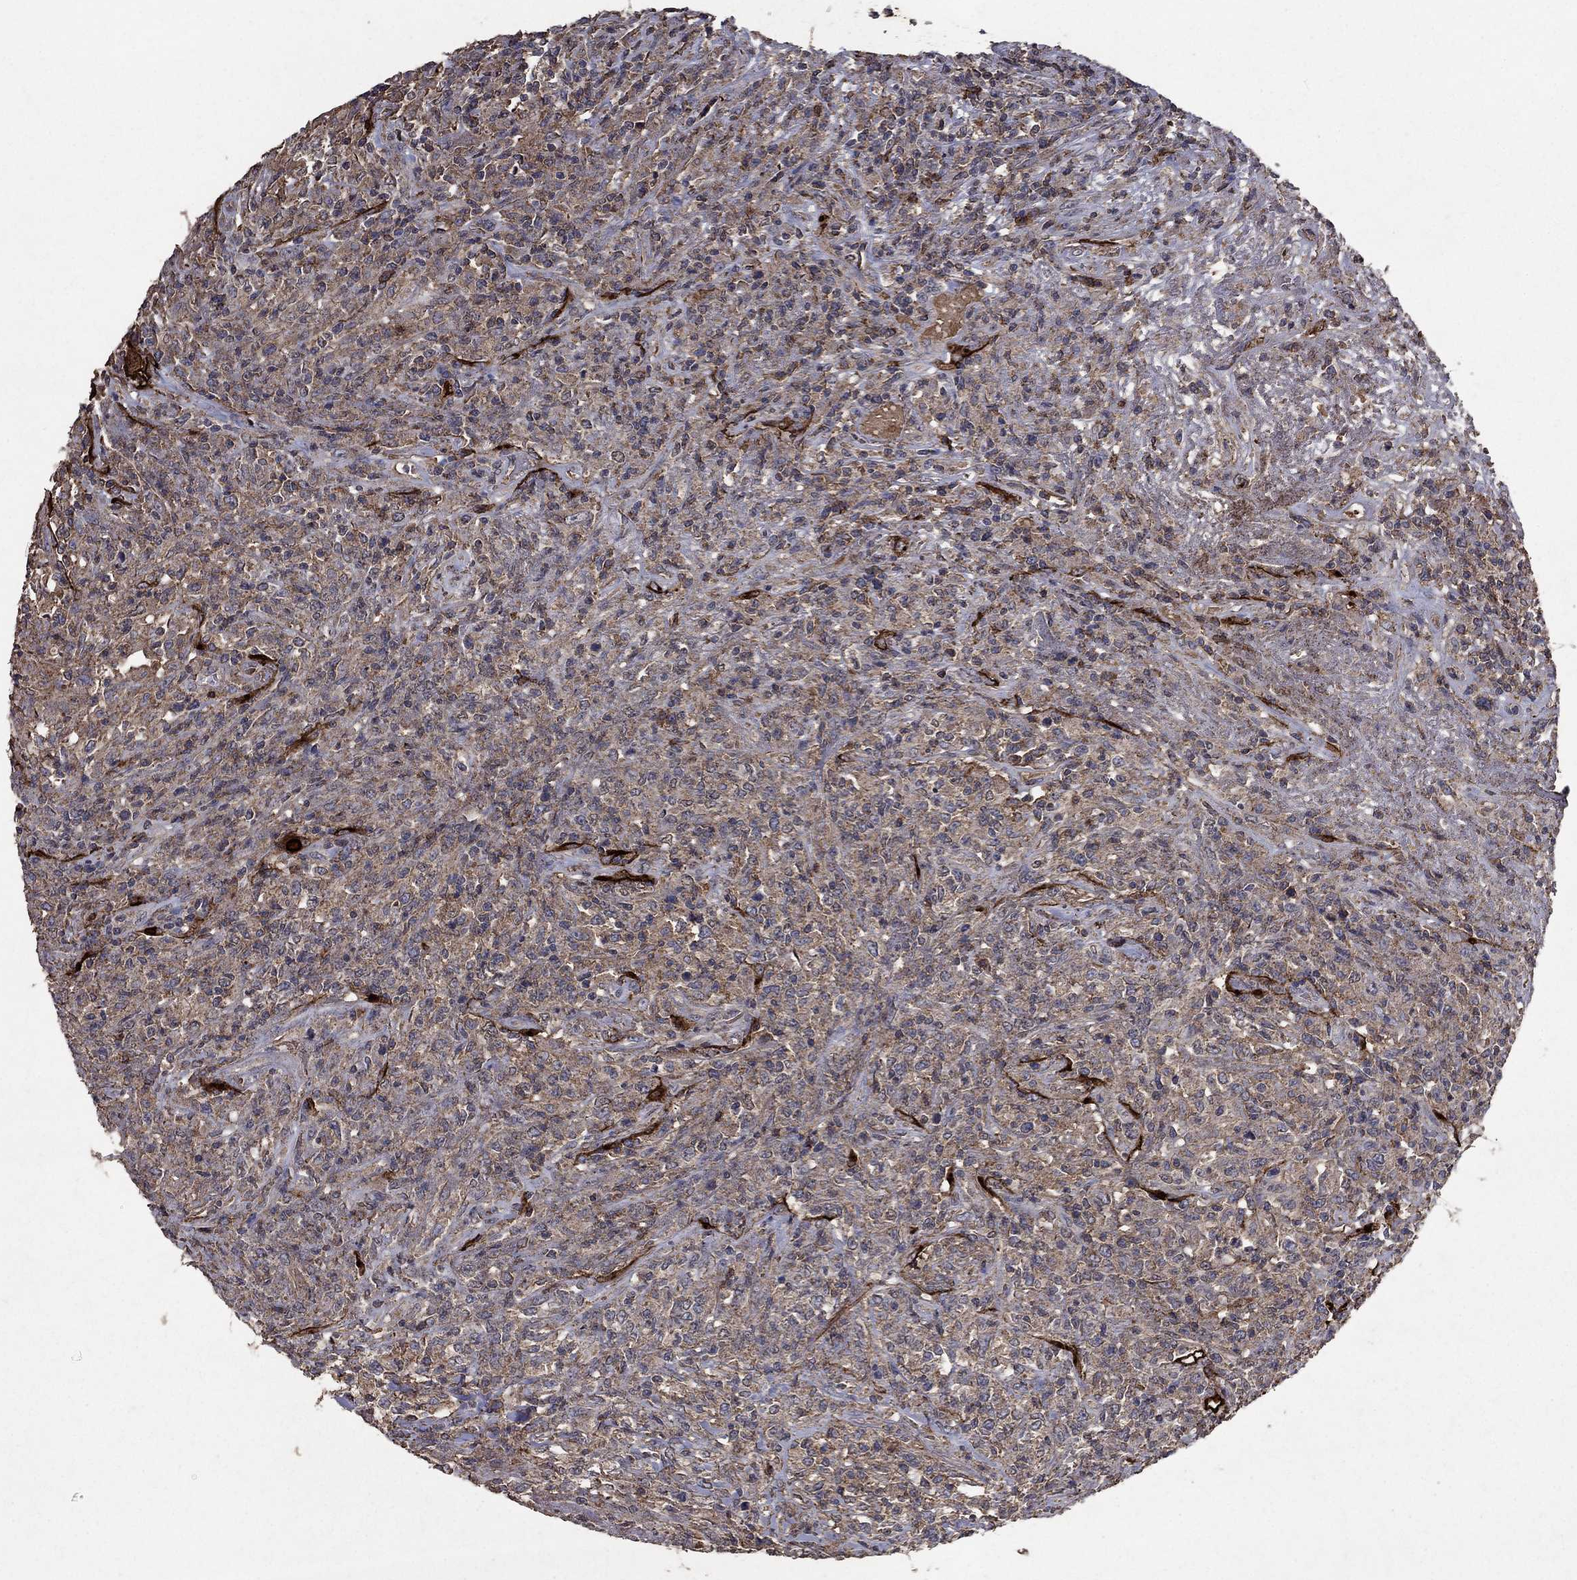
{"staining": {"intensity": "moderate", "quantity": "25%-75%", "location": "cytoplasmic/membranous"}, "tissue": "lymphoma", "cell_type": "Tumor cells", "image_type": "cancer", "snomed": [{"axis": "morphology", "description": "Malignant lymphoma, non-Hodgkin's type, High grade"}, {"axis": "topography", "description": "Lung"}], "caption": "This histopathology image displays immunohistochemistry staining of human lymphoma, with medium moderate cytoplasmic/membranous staining in approximately 25%-75% of tumor cells.", "gene": "CD24", "patient": {"sex": "male", "age": 79}}